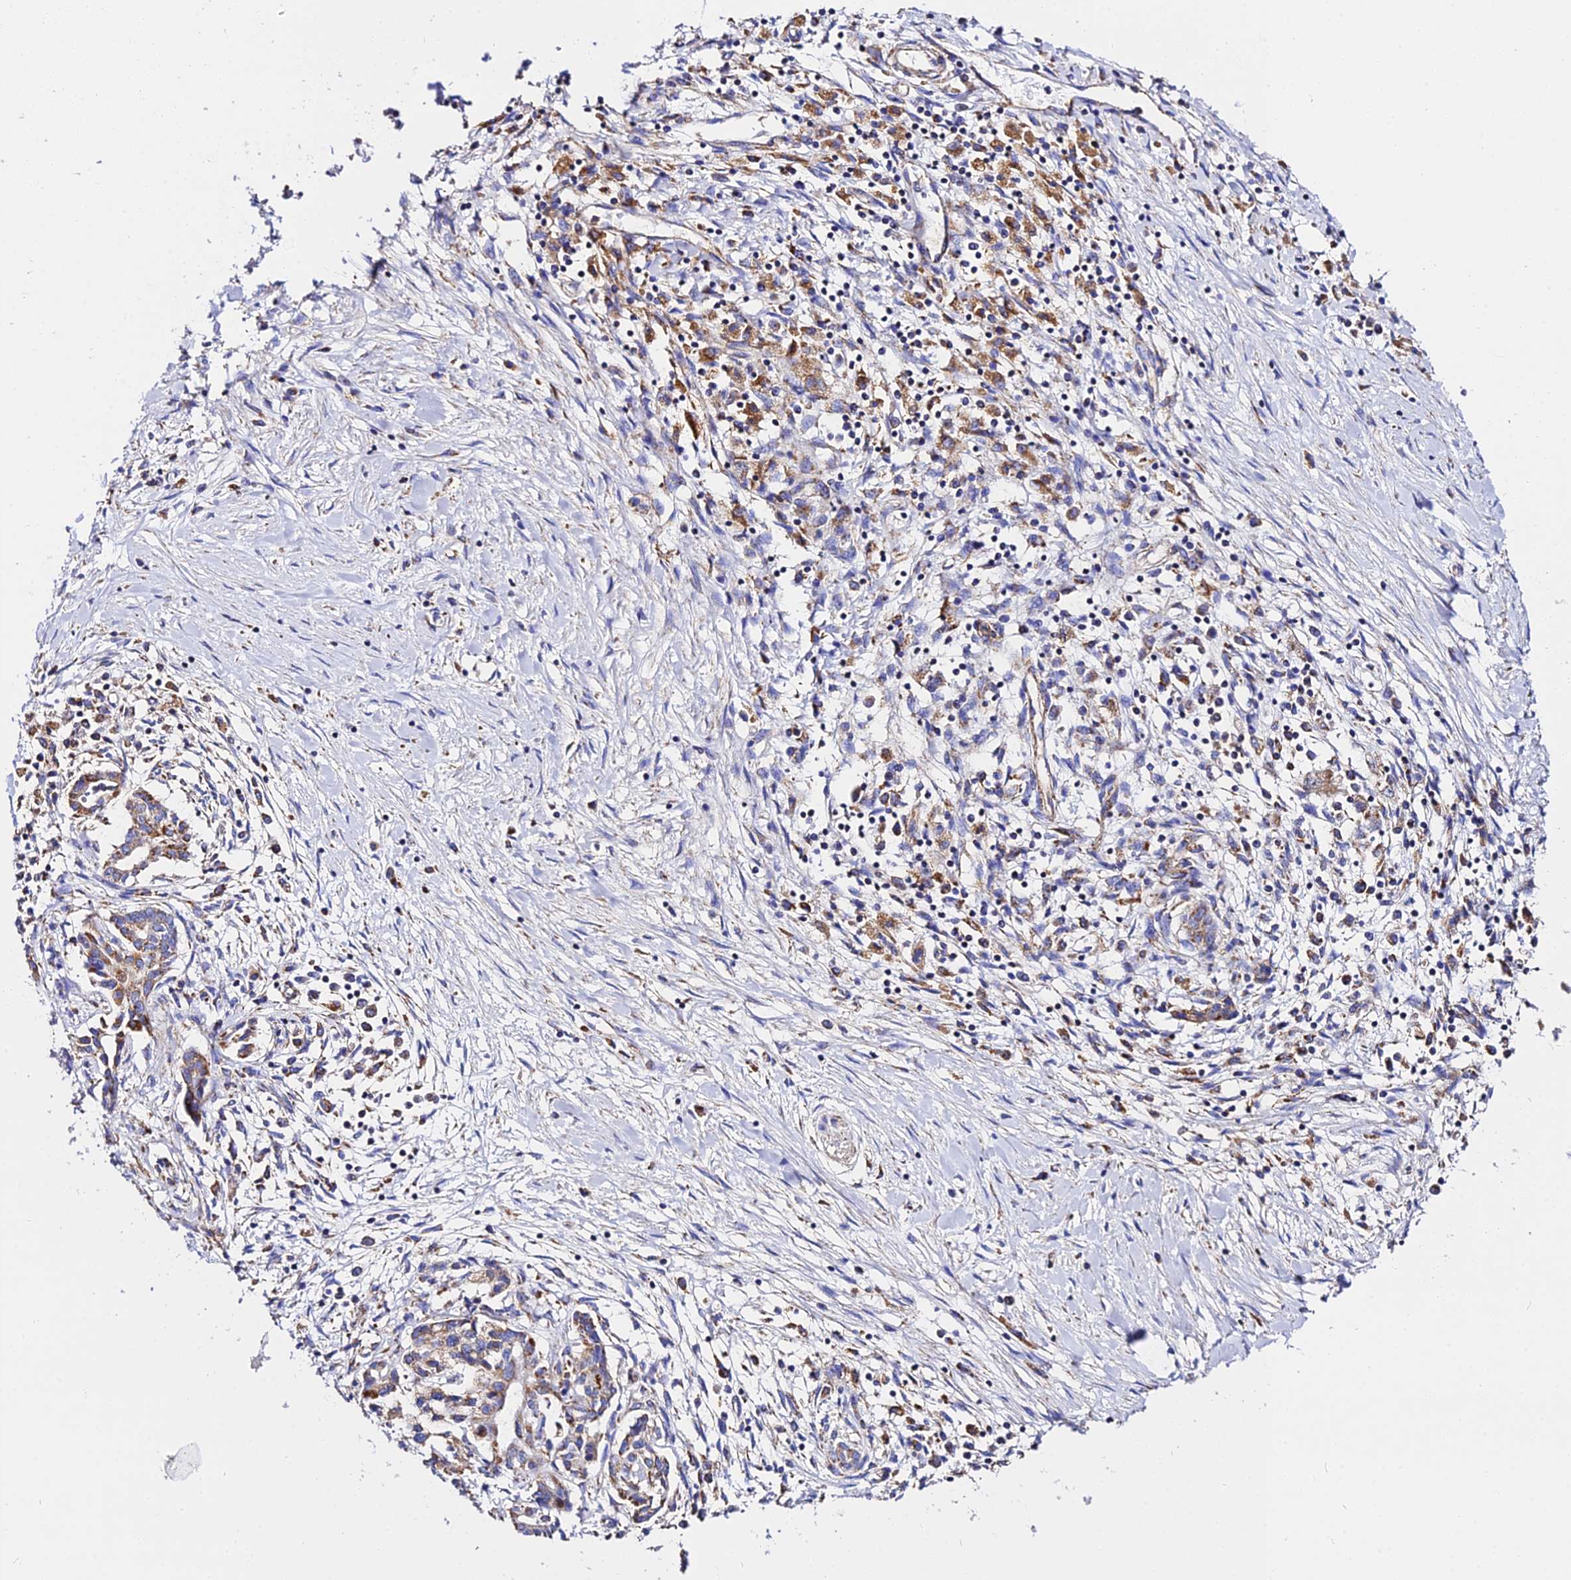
{"staining": {"intensity": "moderate", "quantity": ">75%", "location": "cytoplasmic/membranous"}, "tissue": "pancreatic cancer", "cell_type": "Tumor cells", "image_type": "cancer", "snomed": [{"axis": "morphology", "description": "Adenocarcinoma, NOS"}, {"axis": "topography", "description": "Pancreas"}], "caption": "A high-resolution photomicrograph shows immunohistochemistry (IHC) staining of pancreatic adenocarcinoma, which demonstrates moderate cytoplasmic/membranous positivity in approximately >75% of tumor cells.", "gene": "ZNF573", "patient": {"sex": "female", "age": 50}}